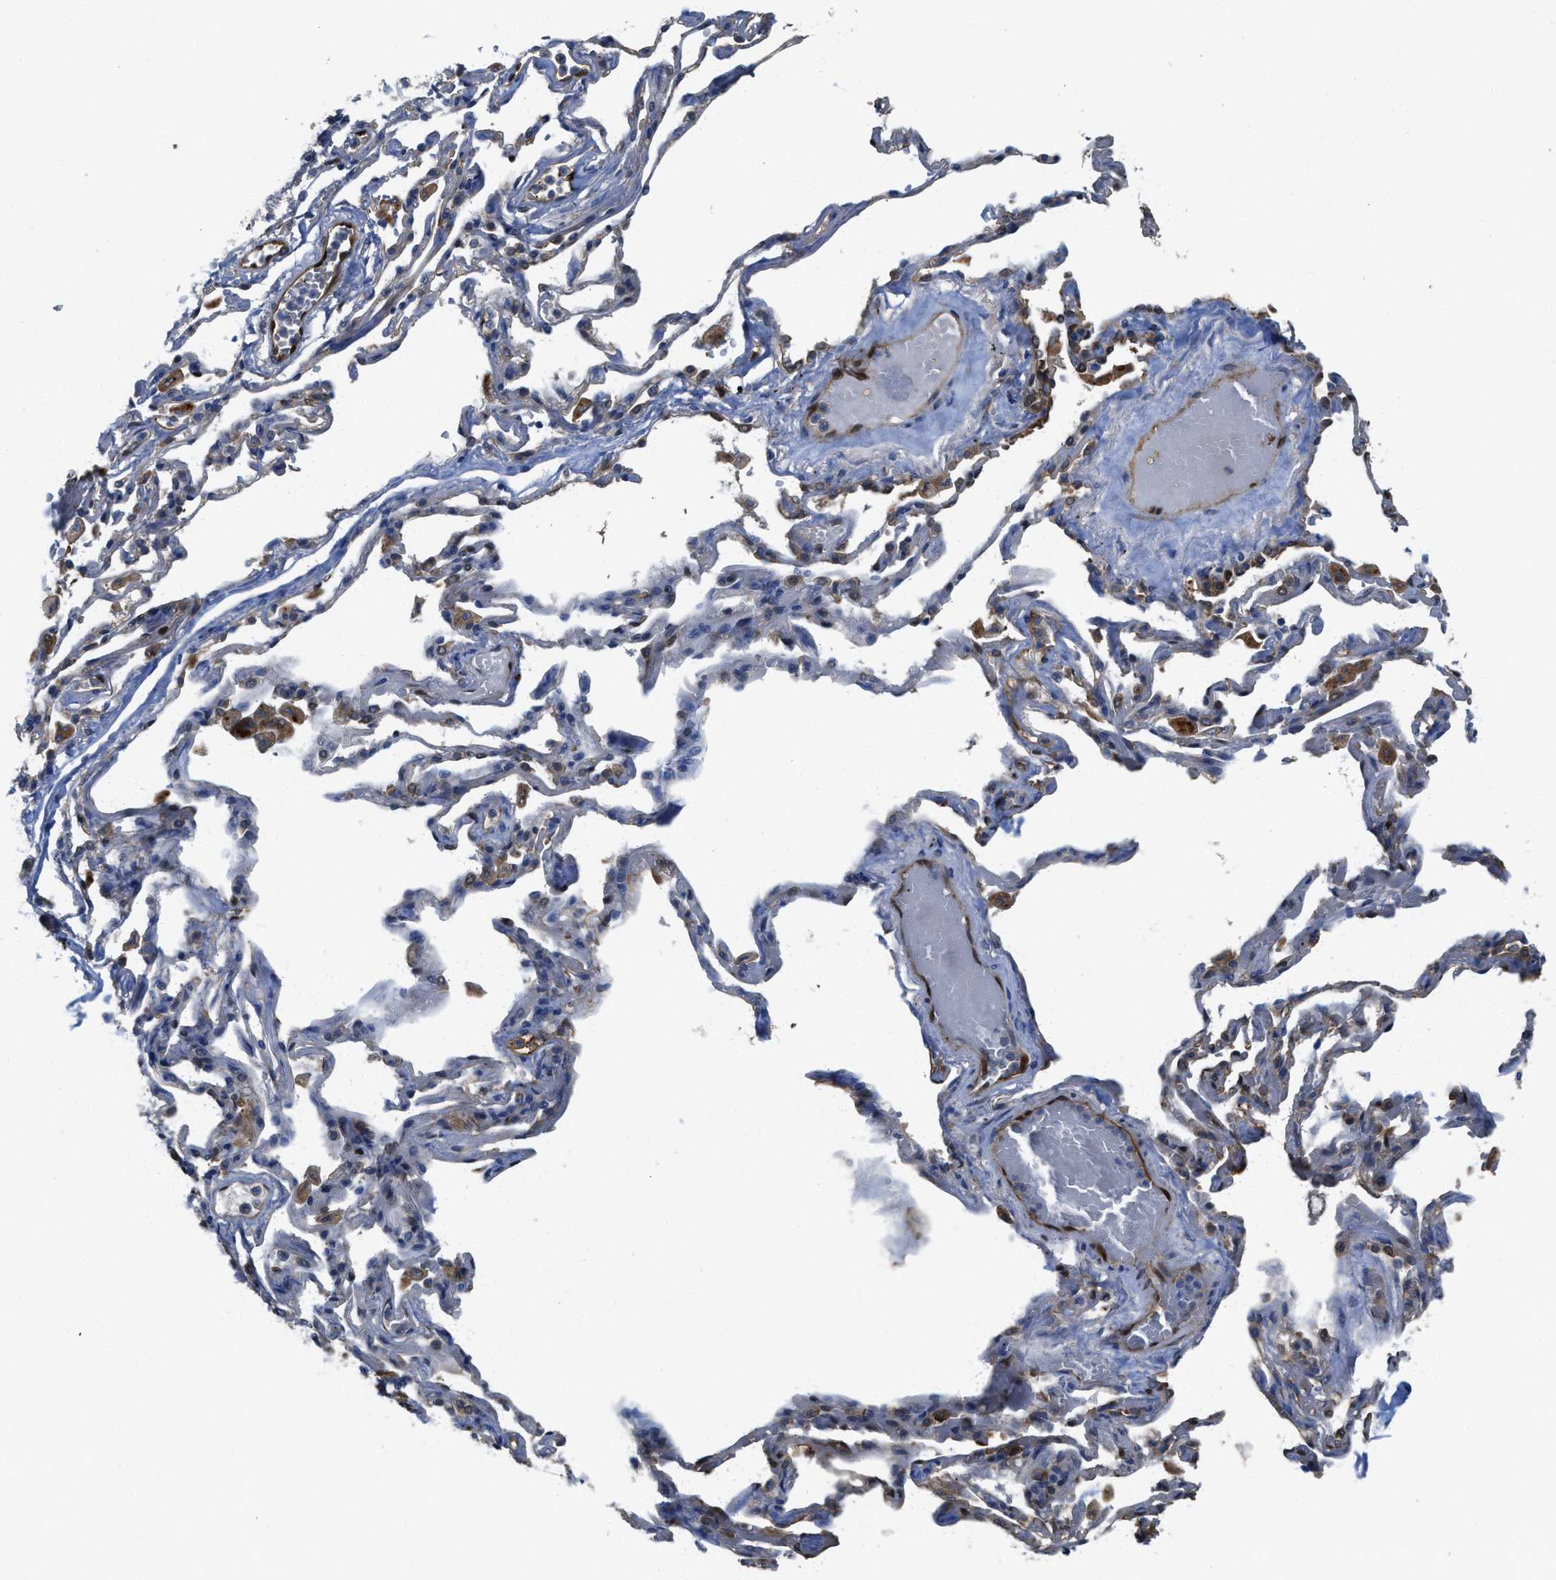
{"staining": {"intensity": "strong", "quantity": ">75%", "location": "cytoplasmic/membranous"}, "tissue": "adipose tissue", "cell_type": "Adipocytes", "image_type": "normal", "snomed": [{"axis": "morphology", "description": "Normal tissue, NOS"}, {"axis": "topography", "description": "Cartilage tissue"}, {"axis": "topography", "description": "Lung"}], "caption": "Adipose tissue stained for a protein shows strong cytoplasmic/membranous positivity in adipocytes. (DAB IHC with brightfield microscopy, high magnification).", "gene": "ASS1", "patient": {"sex": "female", "age": 77}}